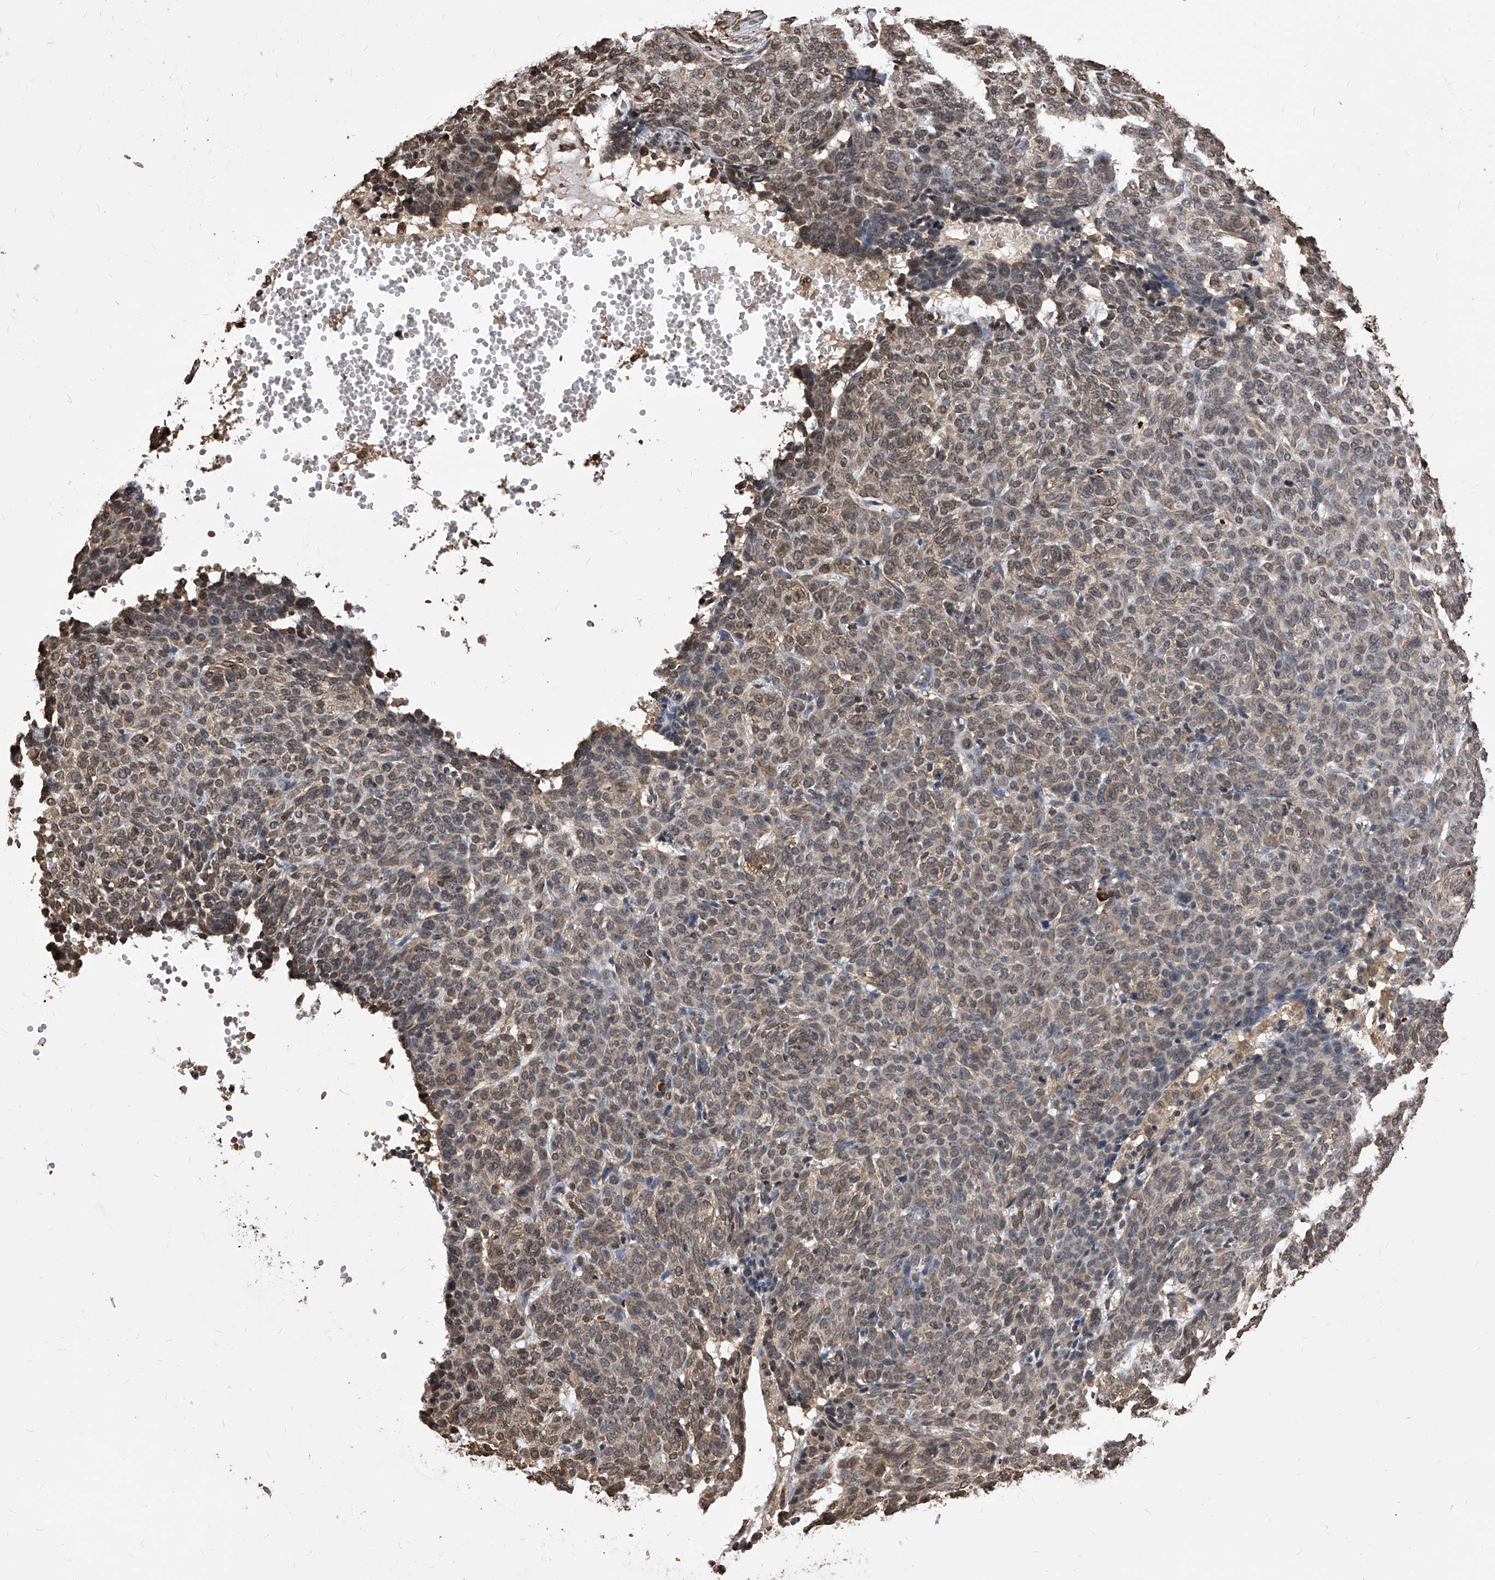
{"staining": {"intensity": "weak", "quantity": ">75%", "location": "cytoplasmic/membranous,nuclear"}, "tissue": "skin cancer", "cell_type": "Tumor cells", "image_type": "cancer", "snomed": [{"axis": "morphology", "description": "Basal cell carcinoma"}, {"axis": "topography", "description": "Skin"}], "caption": "Weak cytoplasmic/membranous and nuclear expression for a protein is identified in about >75% of tumor cells of skin cancer (basal cell carcinoma) using immunohistochemistry (IHC).", "gene": "ID1", "patient": {"sex": "male", "age": 85}}